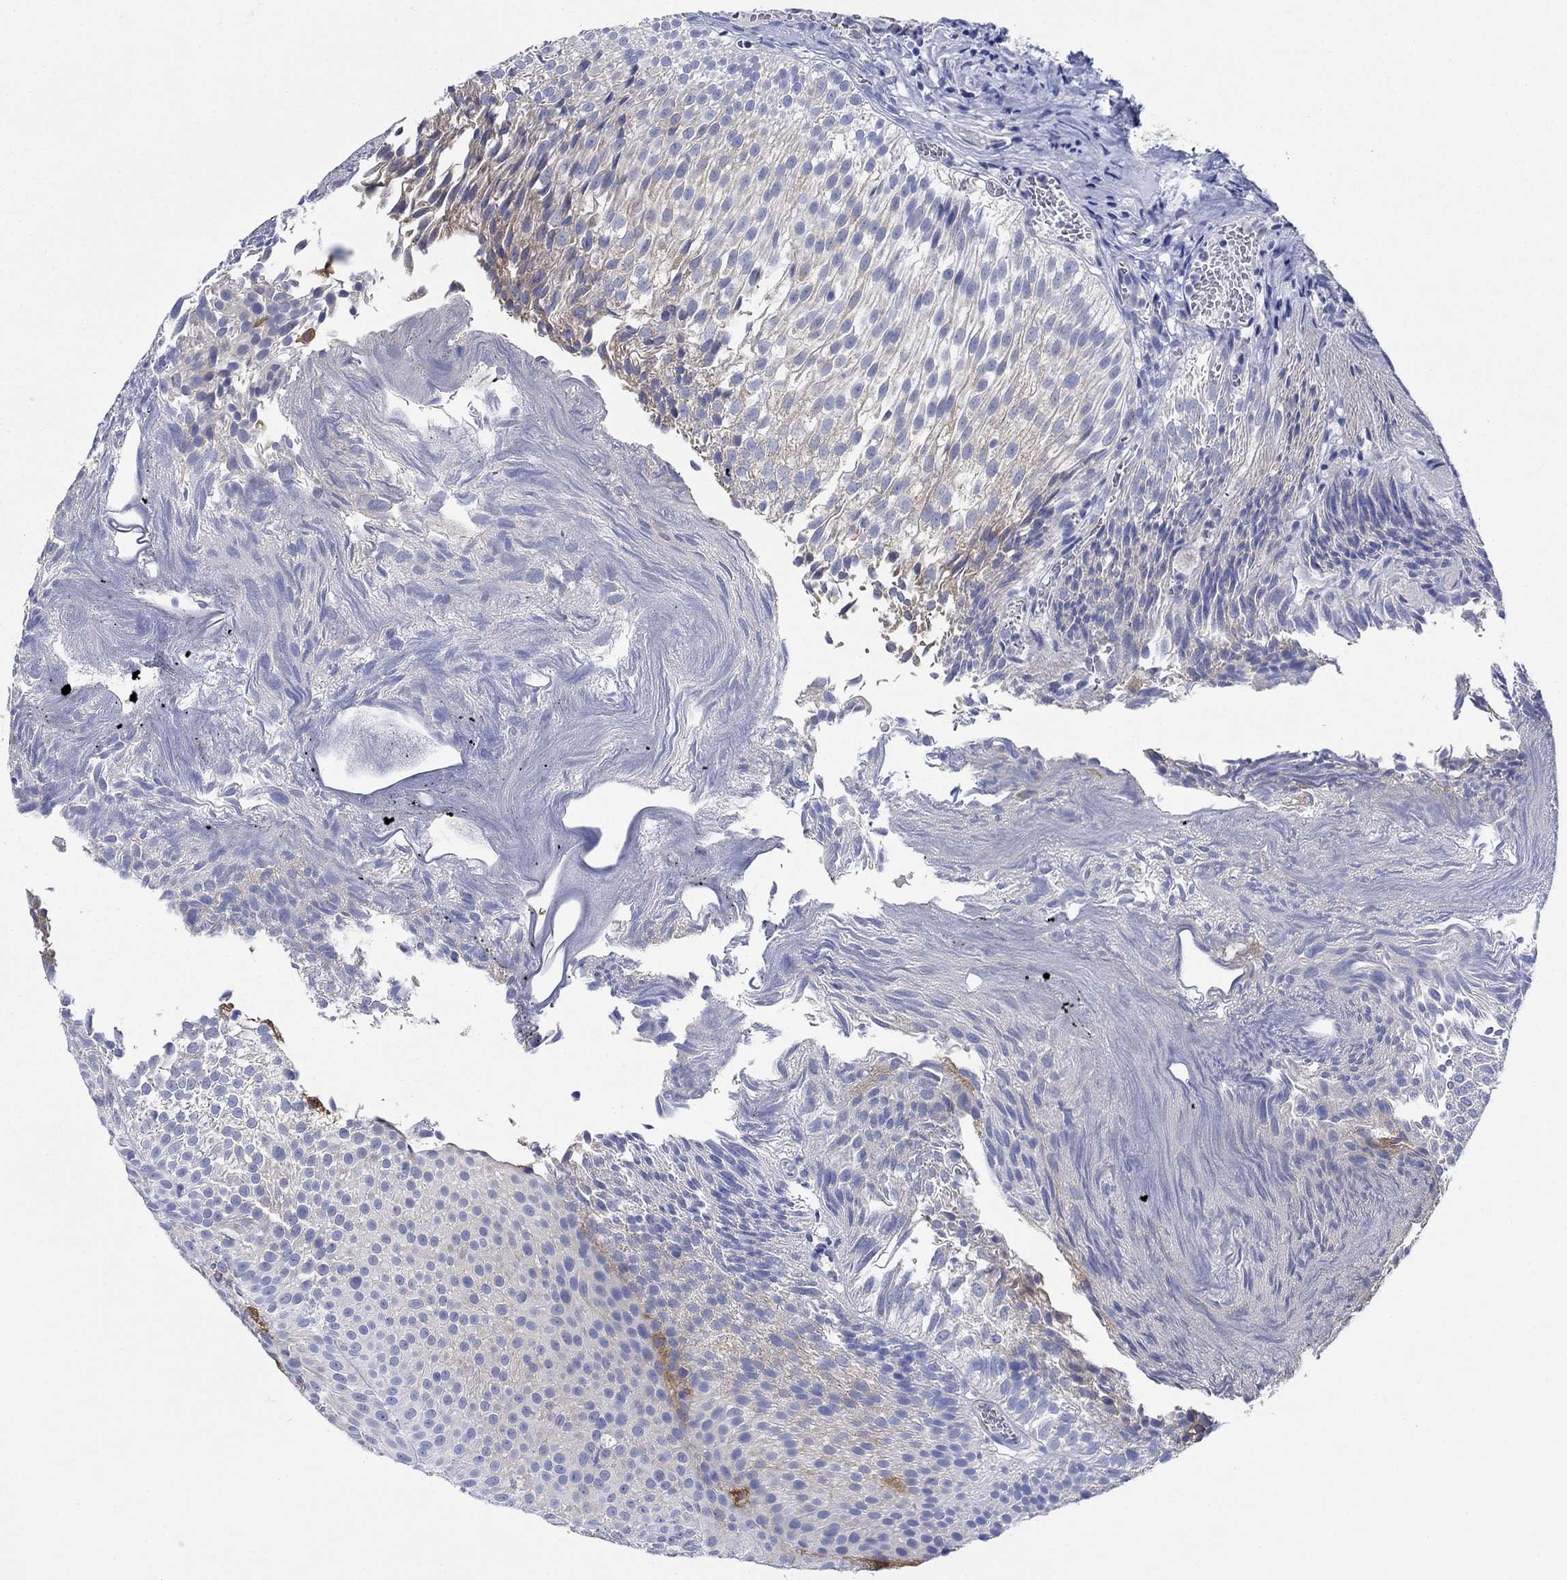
{"staining": {"intensity": "strong", "quantity": "<25%", "location": "cytoplasmic/membranous"}, "tissue": "urothelial cancer", "cell_type": "Tumor cells", "image_type": "cancer", "snomed": [{"axis": "morphology", "description": "Urothelial carcinoma, Low grade"}, {"axis": "topography", "description": "Urinary bladder"}], "caption": "Urothelial cancer was stained to show a protein in brown. There is medium levels of strong cytoplasmic/membranous expression in approximately <25% of tumor cells.", "gene": "TRIM16", "patient": {"sex": "male", "age": 65}}